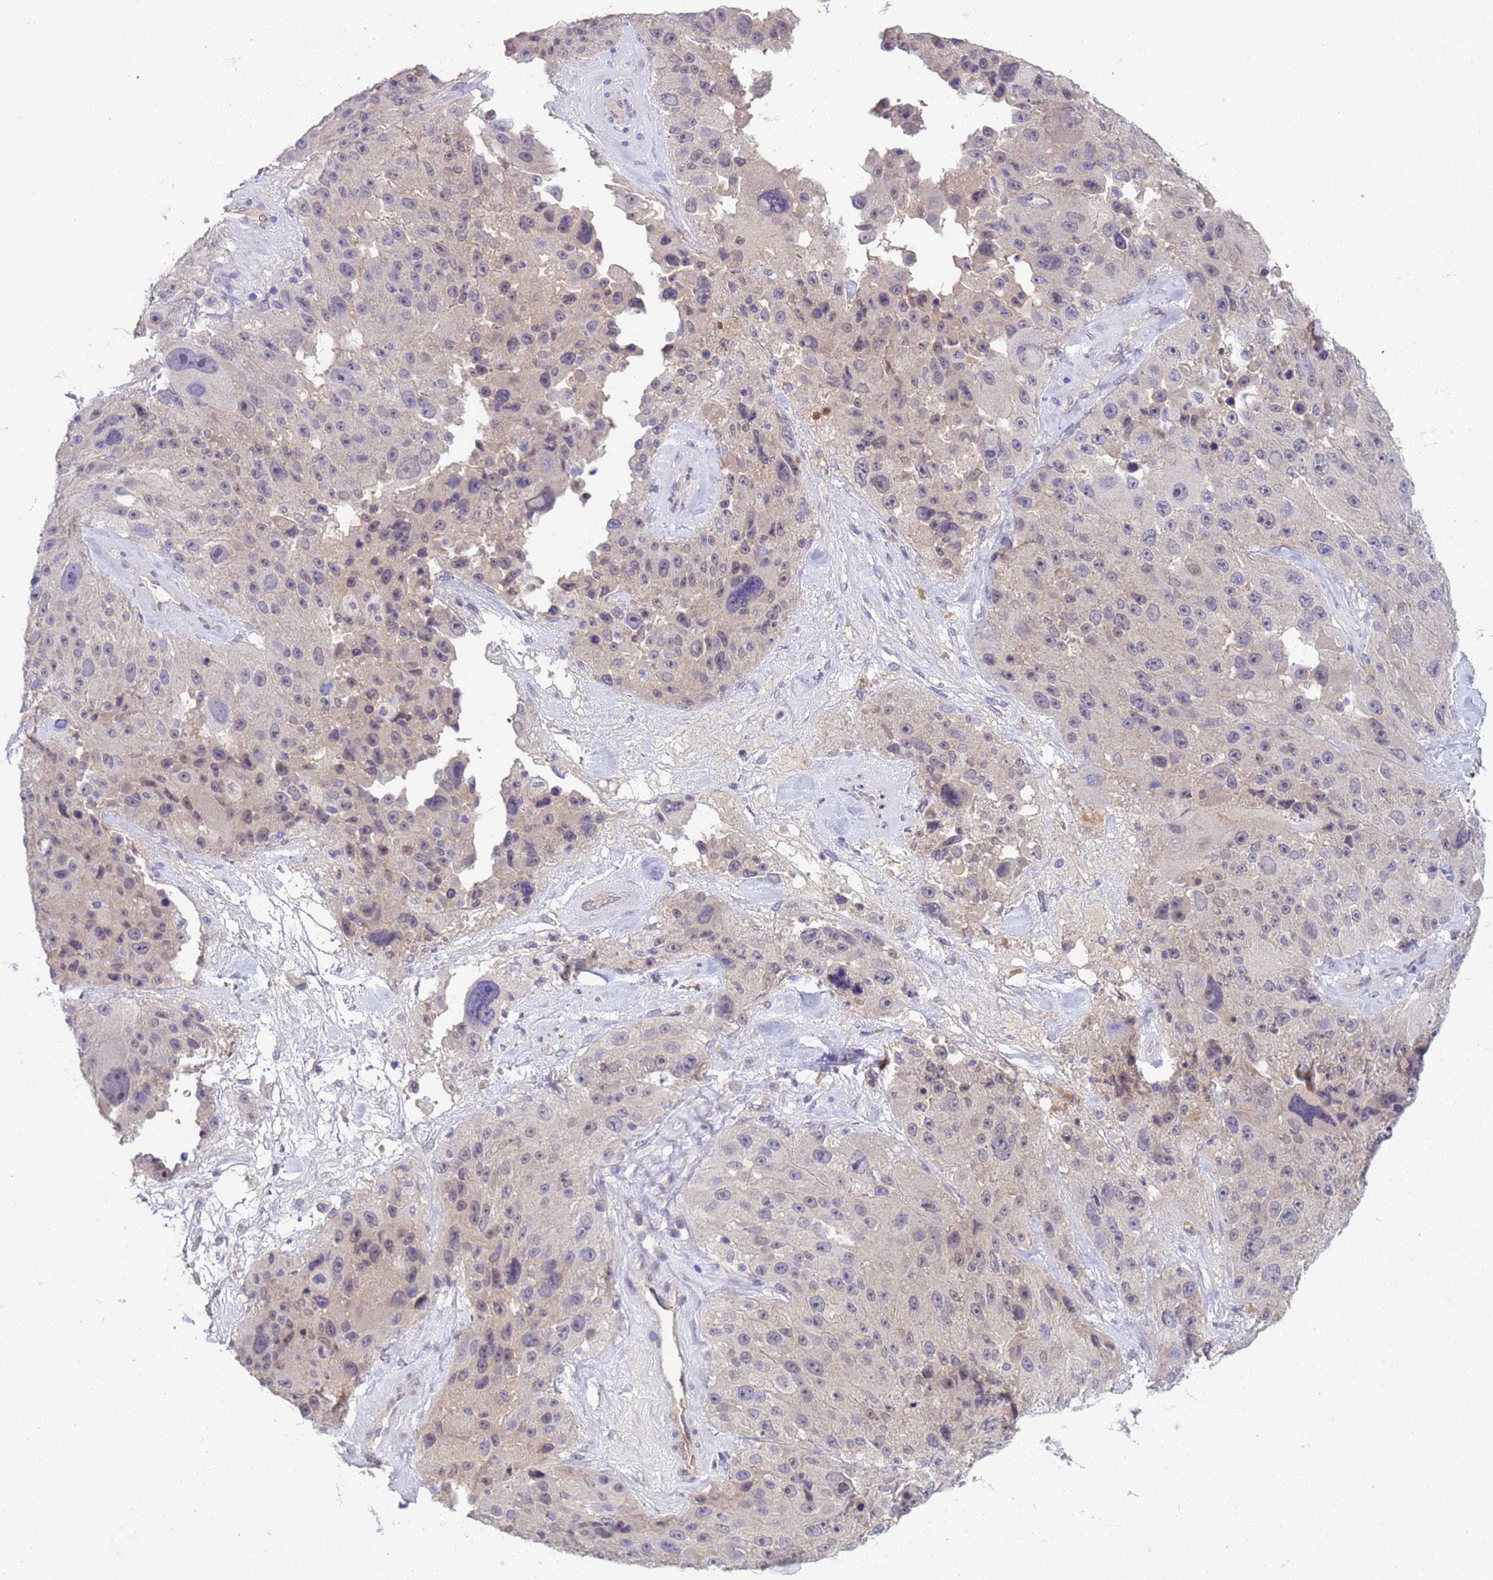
{"staining": {"intensity": "weak", "quantity": "<25%", "location": "nuclear"}, "tissue": "melanoma", "cell_type": "Tumor cells", "image_type": "cancer", "snomed": [{"axis": "morphology", "description": "Malignant melanoma, Metastatic site"}, {"axis": "topography", "description": "Lymph node"}], "caption": "This is an IHC histopathology image of human melanoma. There is no staining in tumor cells.", "gene": "TRMT10A", "patient": {"sex": "male", "age": 62}}